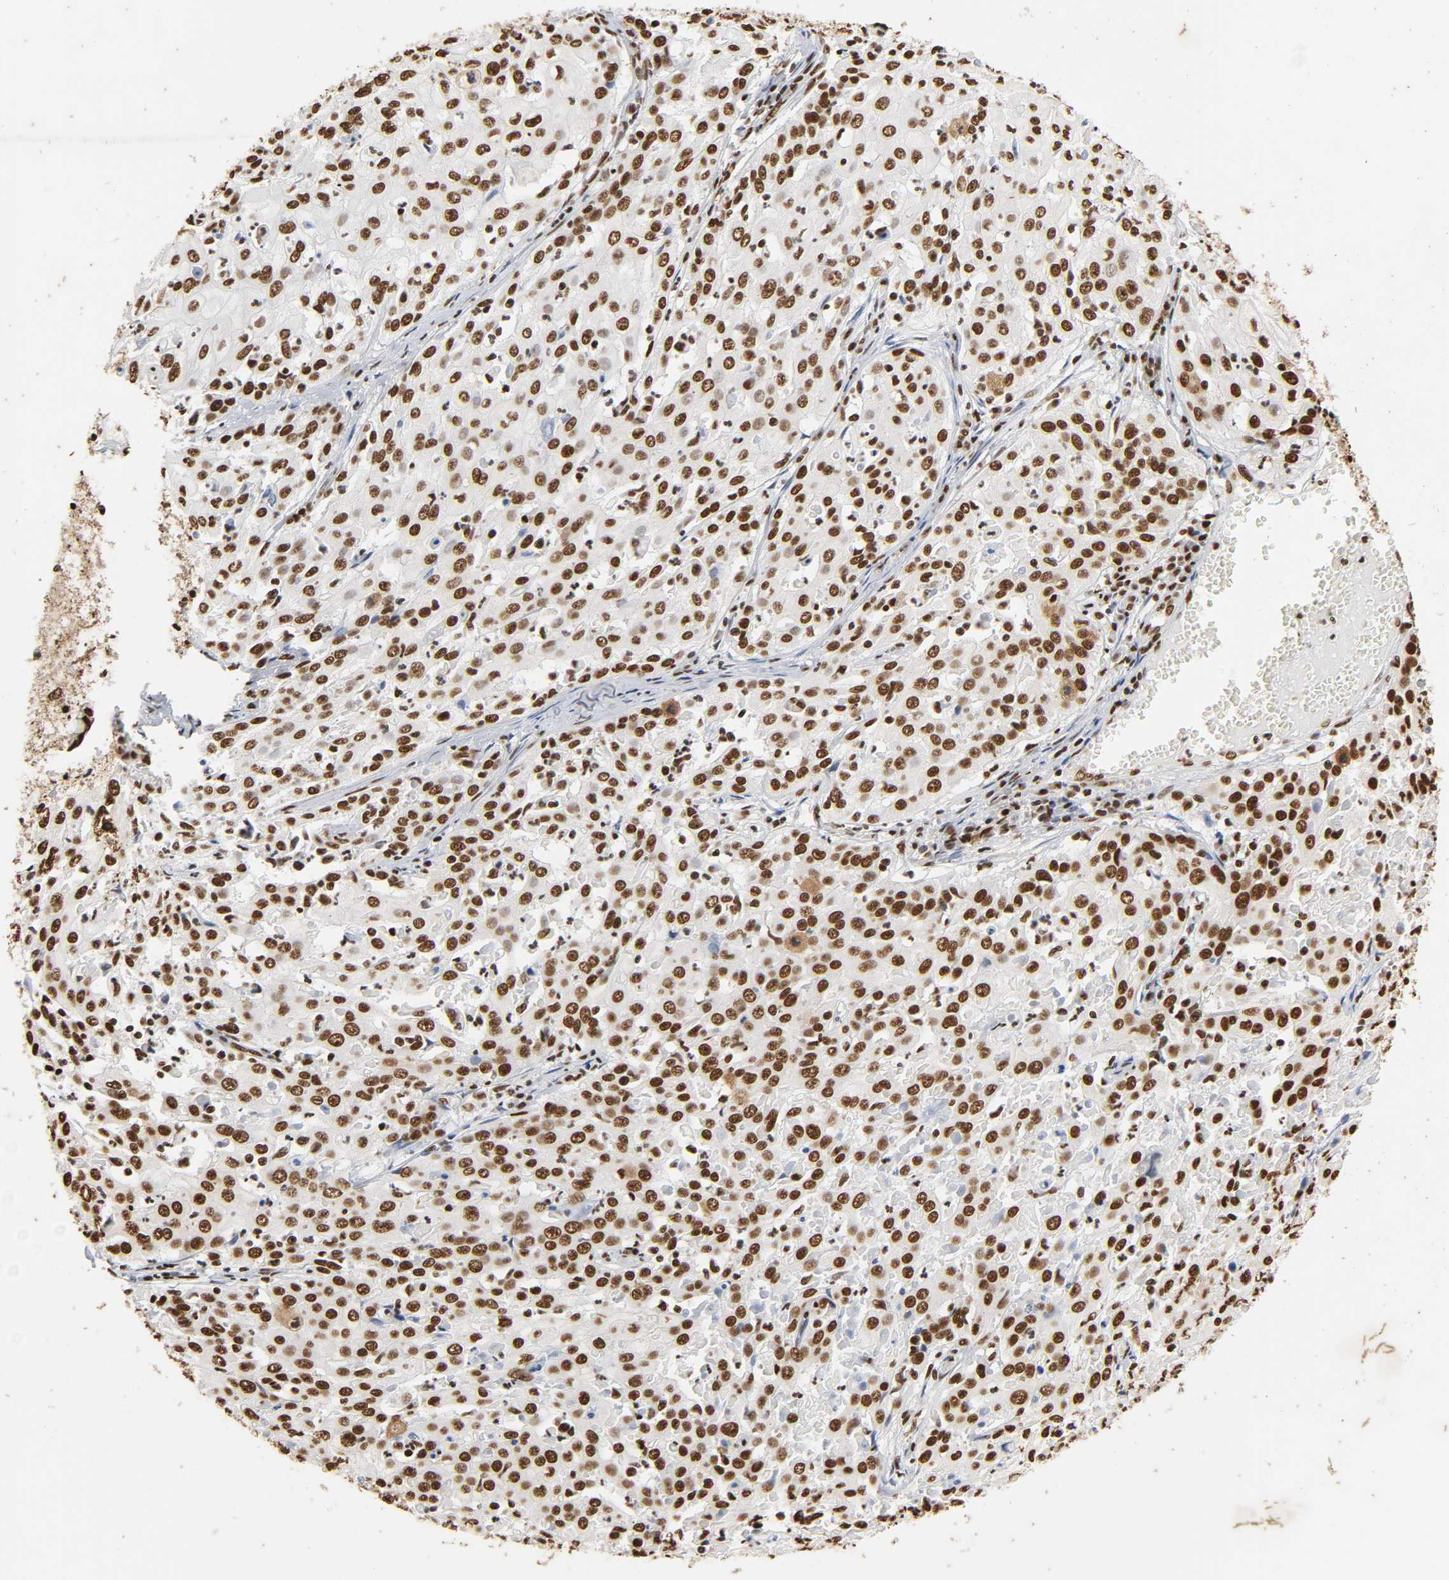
{"staining": {"intensity": "strong", "quantity": ">75%", "location": "nuclear"}, "tissue": "cervical cancer", "cell_type": "Tumor cells", "image_type": "cancer", "snomed": [{"axis": "morphology", "description": "Squamous cell carcinoma, NOS"}, {"axis": "topography", "description": "Cervix"}], "caption": "Cervical cancer stained with immunohistochemistry (IHC) displays strong nuclear expression in approximately >75% of tumor cells. Ihc stains the protein in brown and the nuclei are stained blue.", "gene": "HNRNPC", "patient": {"sex": "female", "age": 39}}